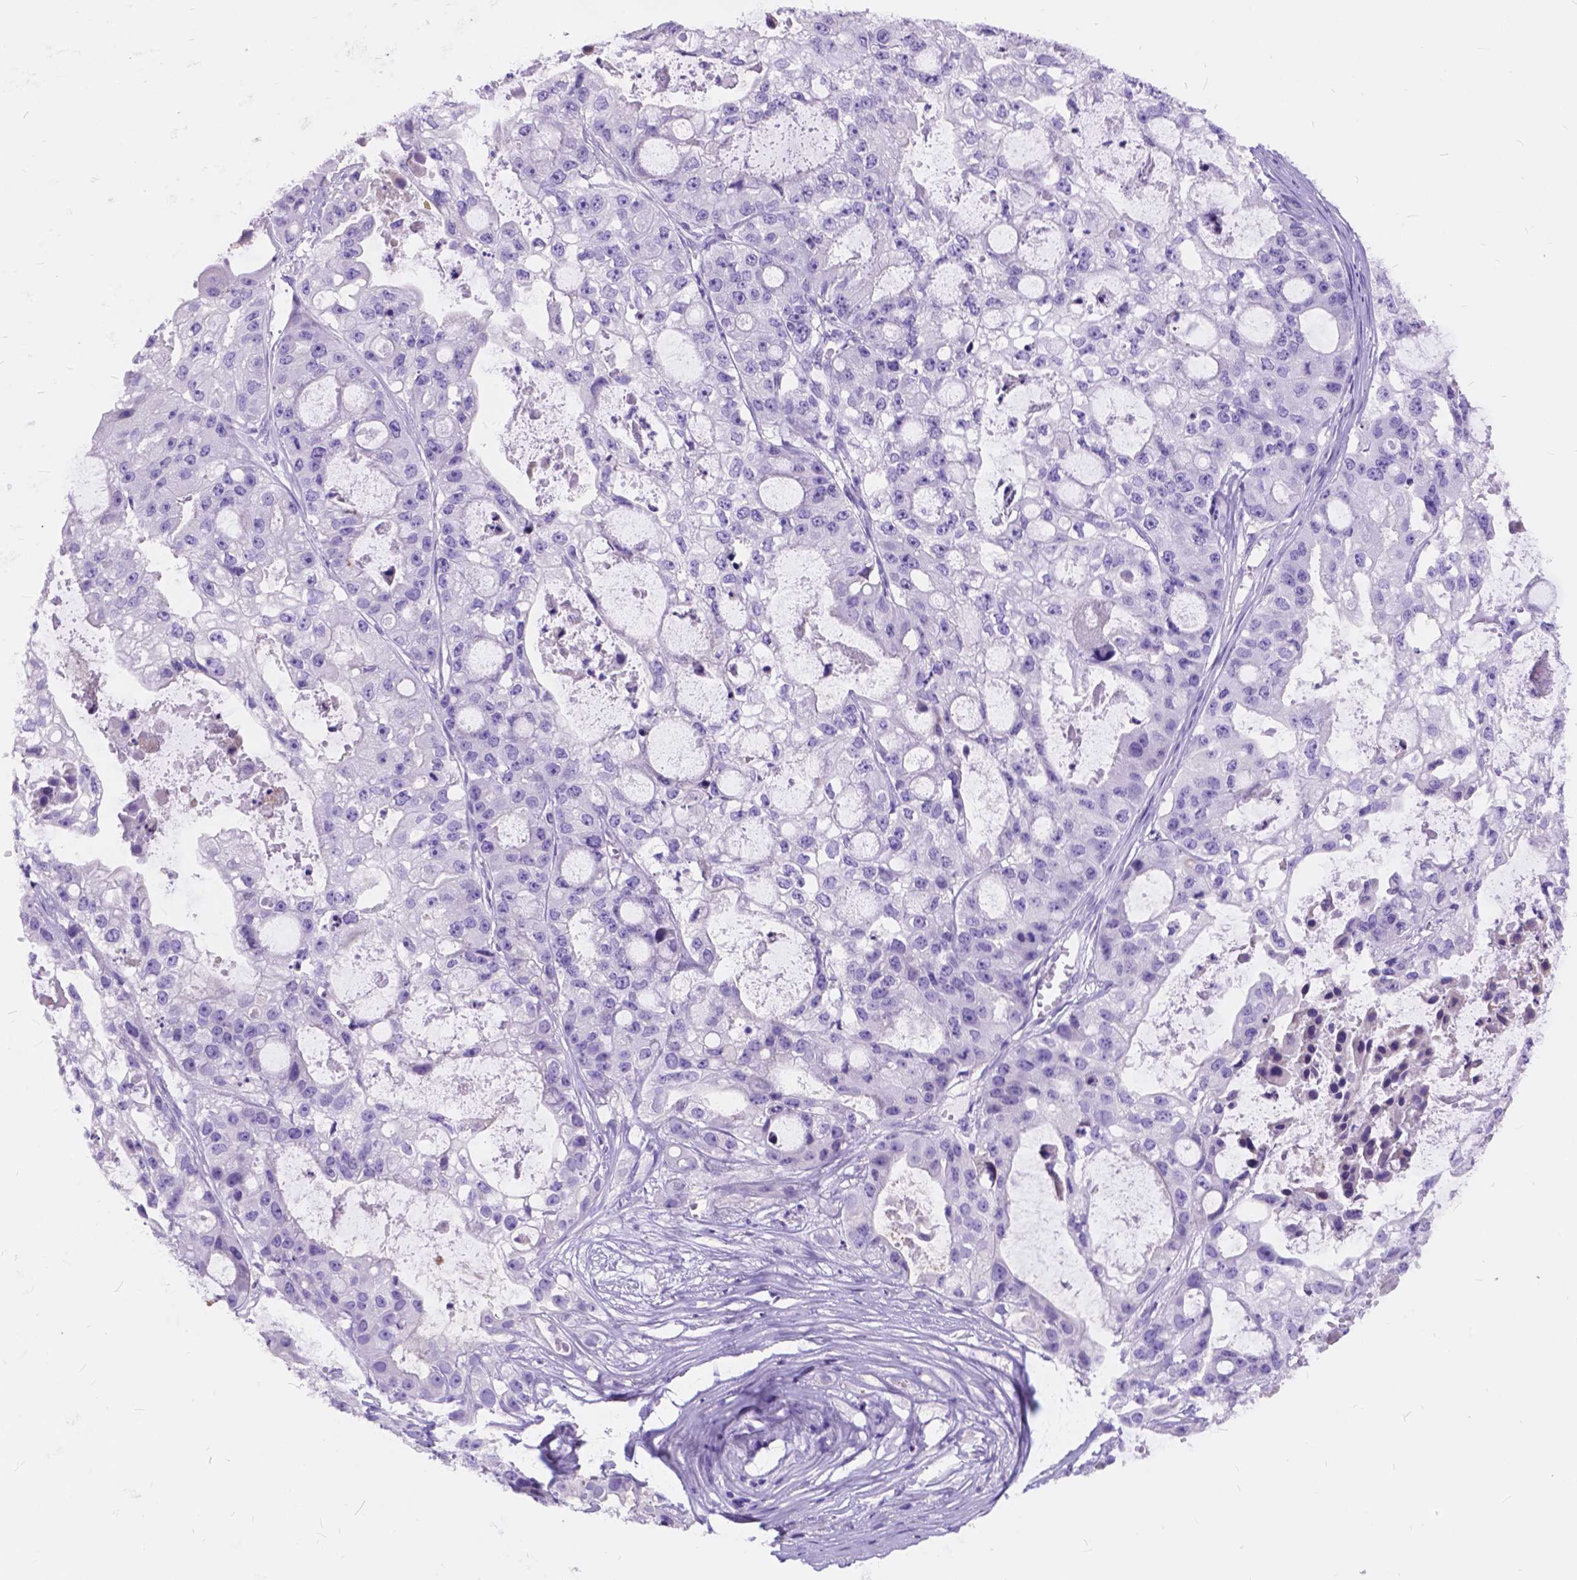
{"staining": {"intensity": "negative", "quantity": "none", "location": "none"}, "tissue": "ovarian cancer", "cell_type": "Tumor cells", "image_type": "cancer", "snomed": [{"axis": "morphology", "description": "Cystadenocarcinoma, serous, NOS"}, {"axis": "topography", "description": "Ovary"}], "caption": "This histopathology image is of ovarian serous cystadenocarcinoma stained with immunohistochemistry to label a protein in brown with the nuclei are counter-stained blue. There is no expression in tumor cells. Nuclei are stained in blue.", "gene": "FOXL2", "patient": {"sex": "female", "age": 56}}